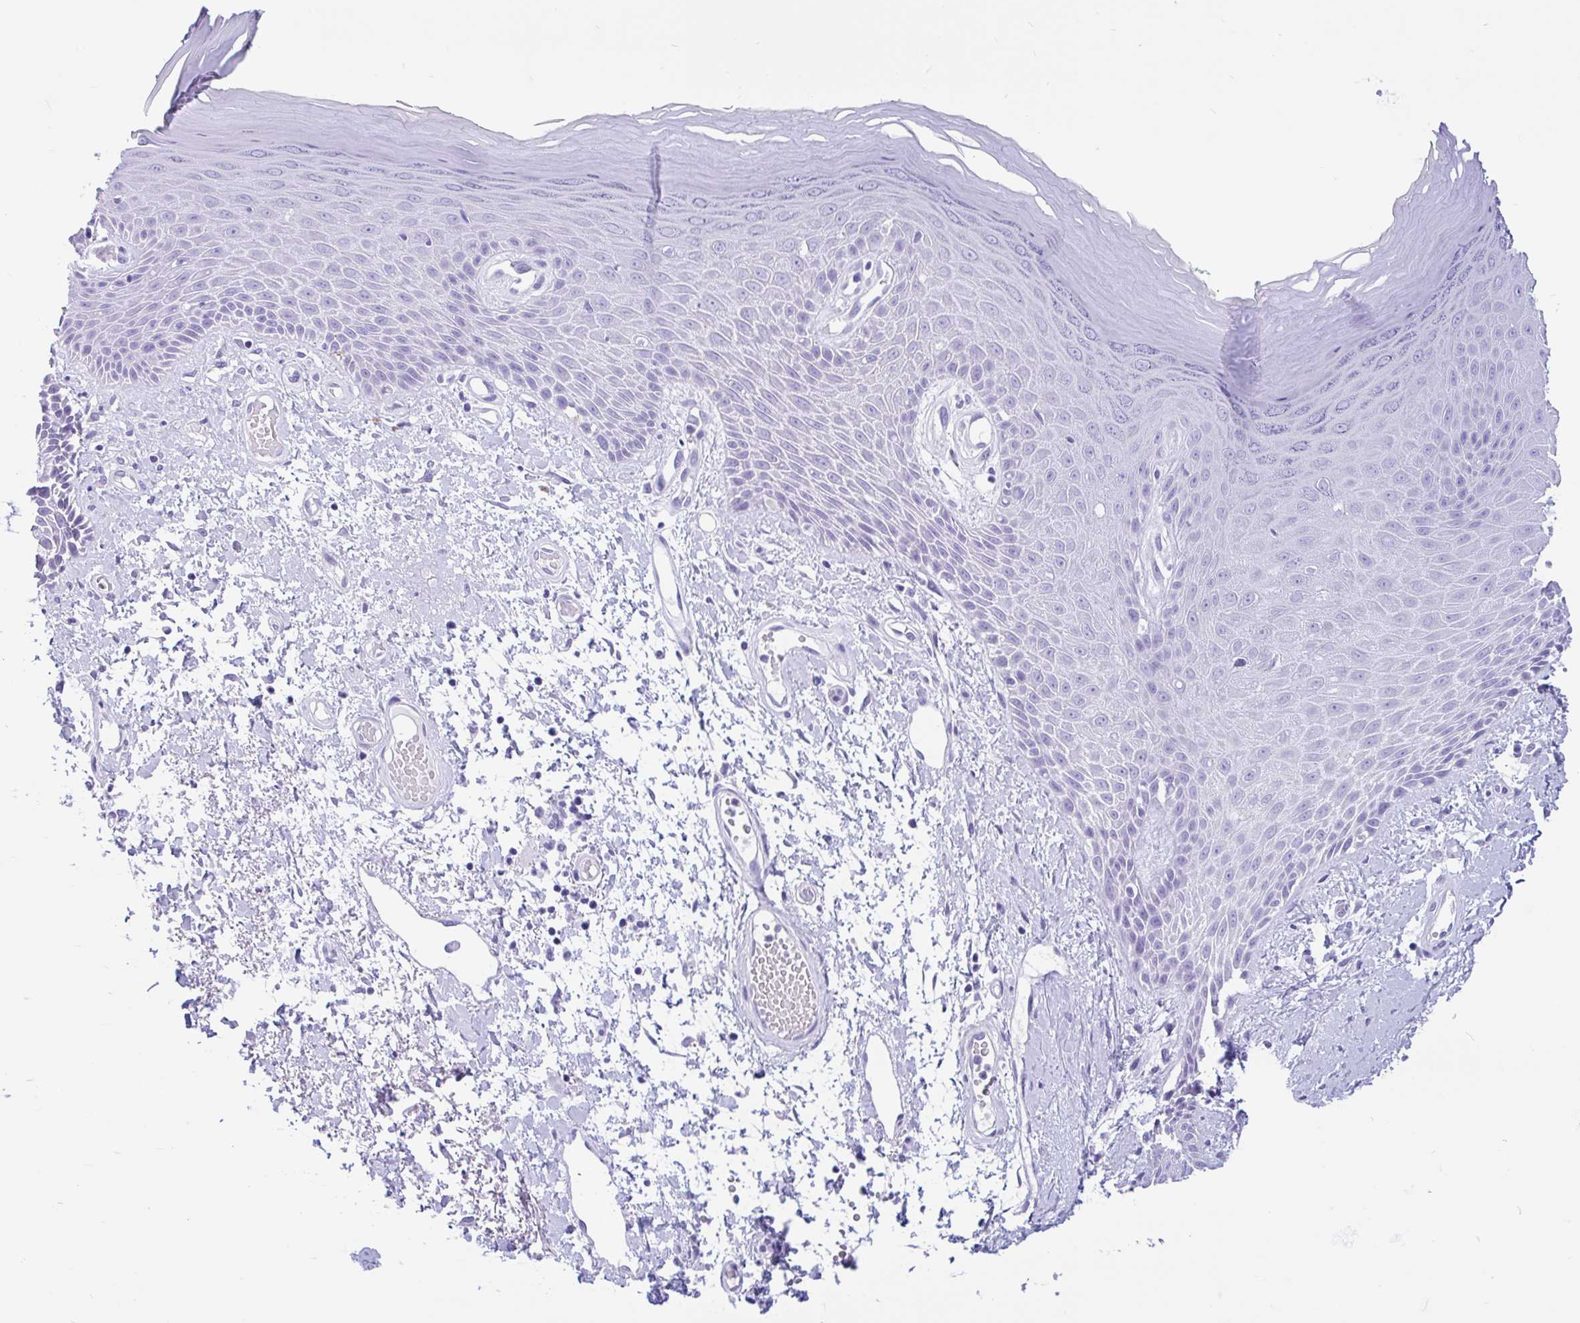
{"staining": {"intensity": "moderate", "quantity": "<25%", "location": "cytoplasmic/membranous"}, "tissue": "skin", "cell_type": "Epidermal cells", "image_type": "normal", "snomed": [{"axis": "morphology", "description": "Normal tissue, NOS"}, {"axis": "topography", "description": "Anal"}, {"axis": "topography", "description": "Peripheral nerve tissue"}], "caption": "This photomicrograph reveals IHC staining of unremarkable human skin, with low moderate cytoplasmic/membranous staining in about <25% of epidermal cells.", "gene": "ZNF319", "patient": {"sex": "male", "age": 78}}